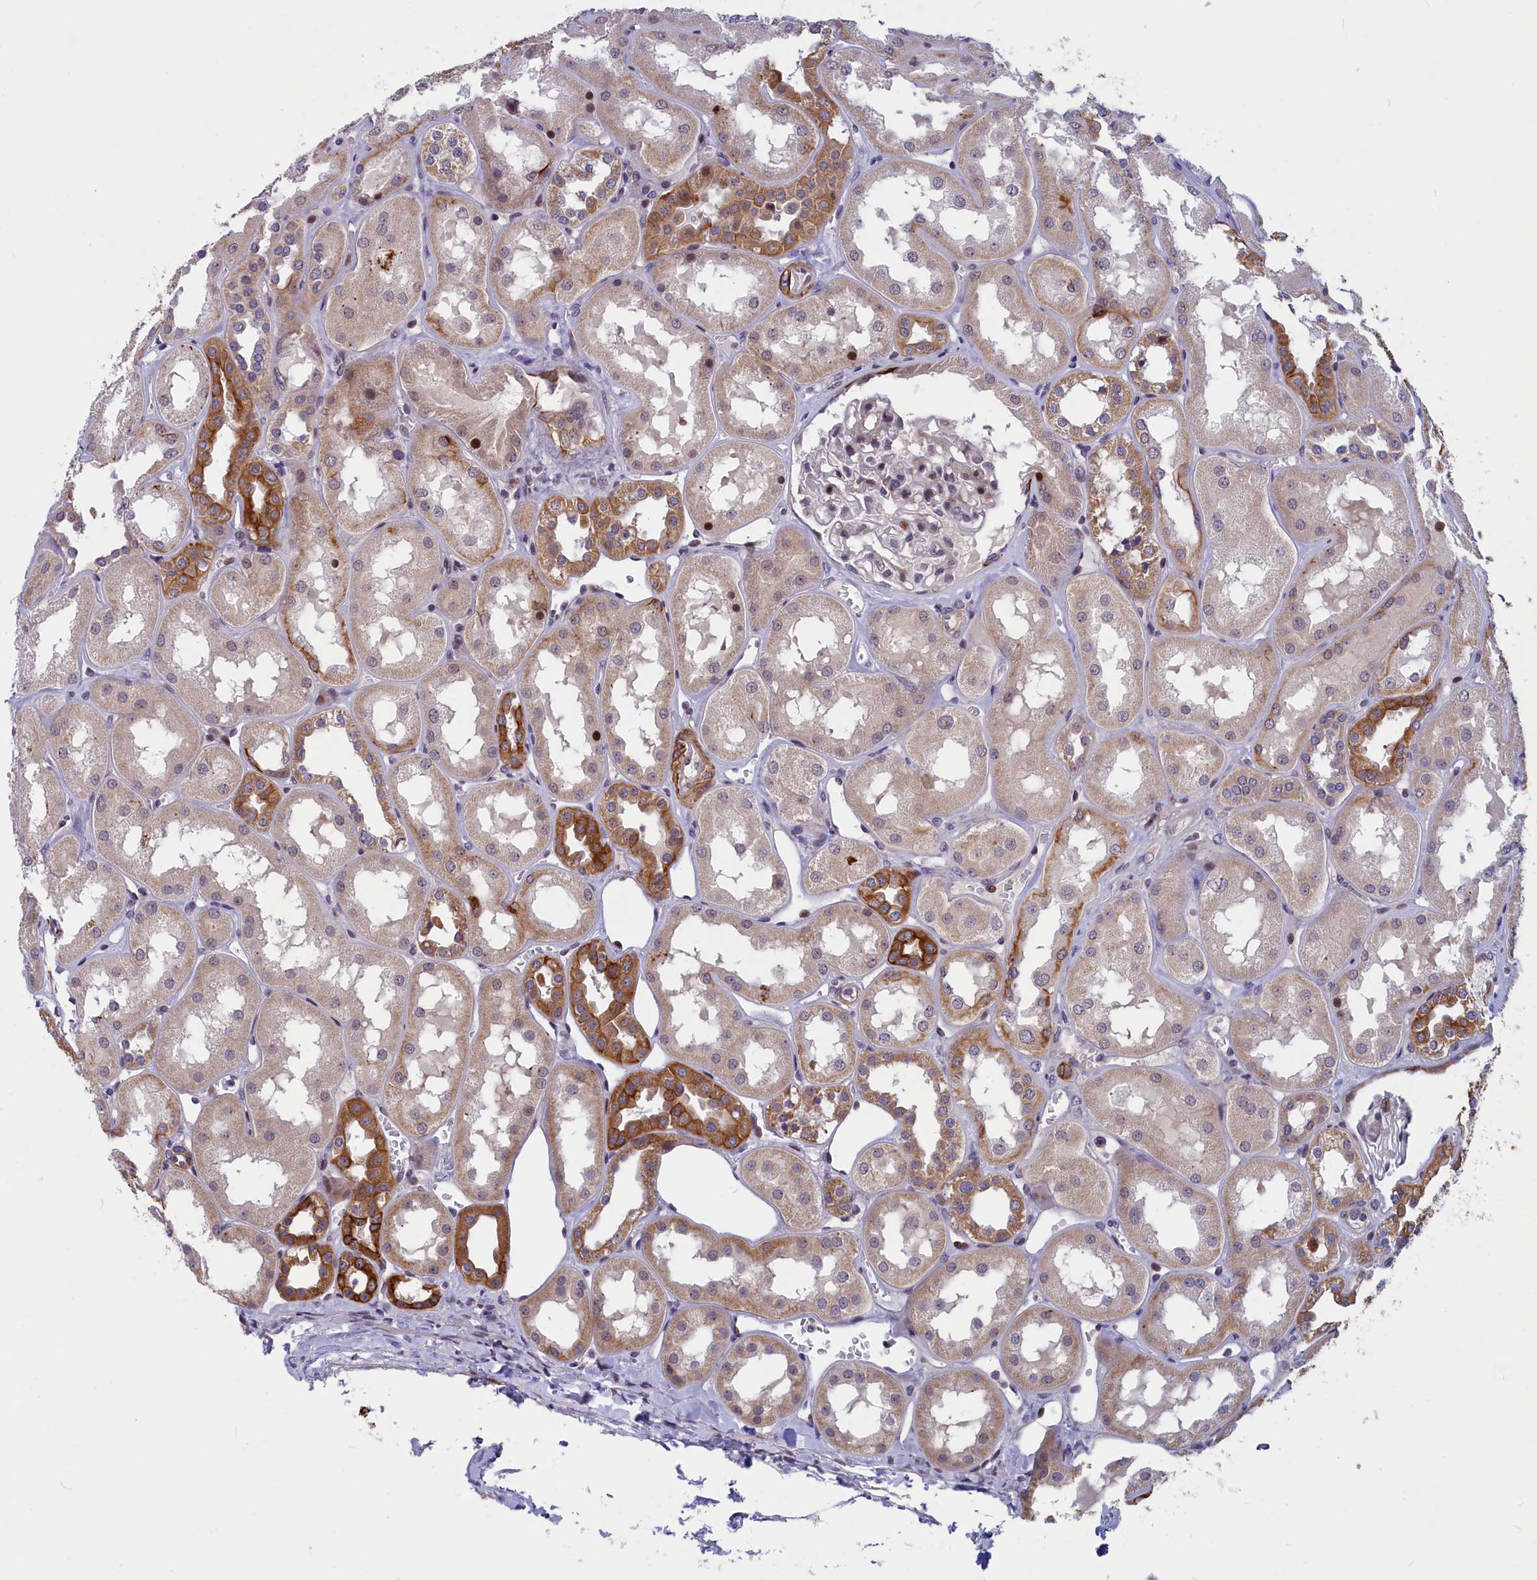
{"staining": {"intensity": "weak", "quantity": "<25%", "location": "nuclear"}, "tissue": "kidney", "cell_type": "Cells in glomeruli", "image_type": "normal", "snomed": [{"axis": "morphology", "description": "Normal tissue, NOS"}, {"axis": "topography", "description": "Kidney"}], "caption": "Kidney stained for a protein using immunohistochemistry exhibits no positivity cells in glomeruli.", "gene": "ANKRD34B", "patient": {"sex": "male", "age": 70}}